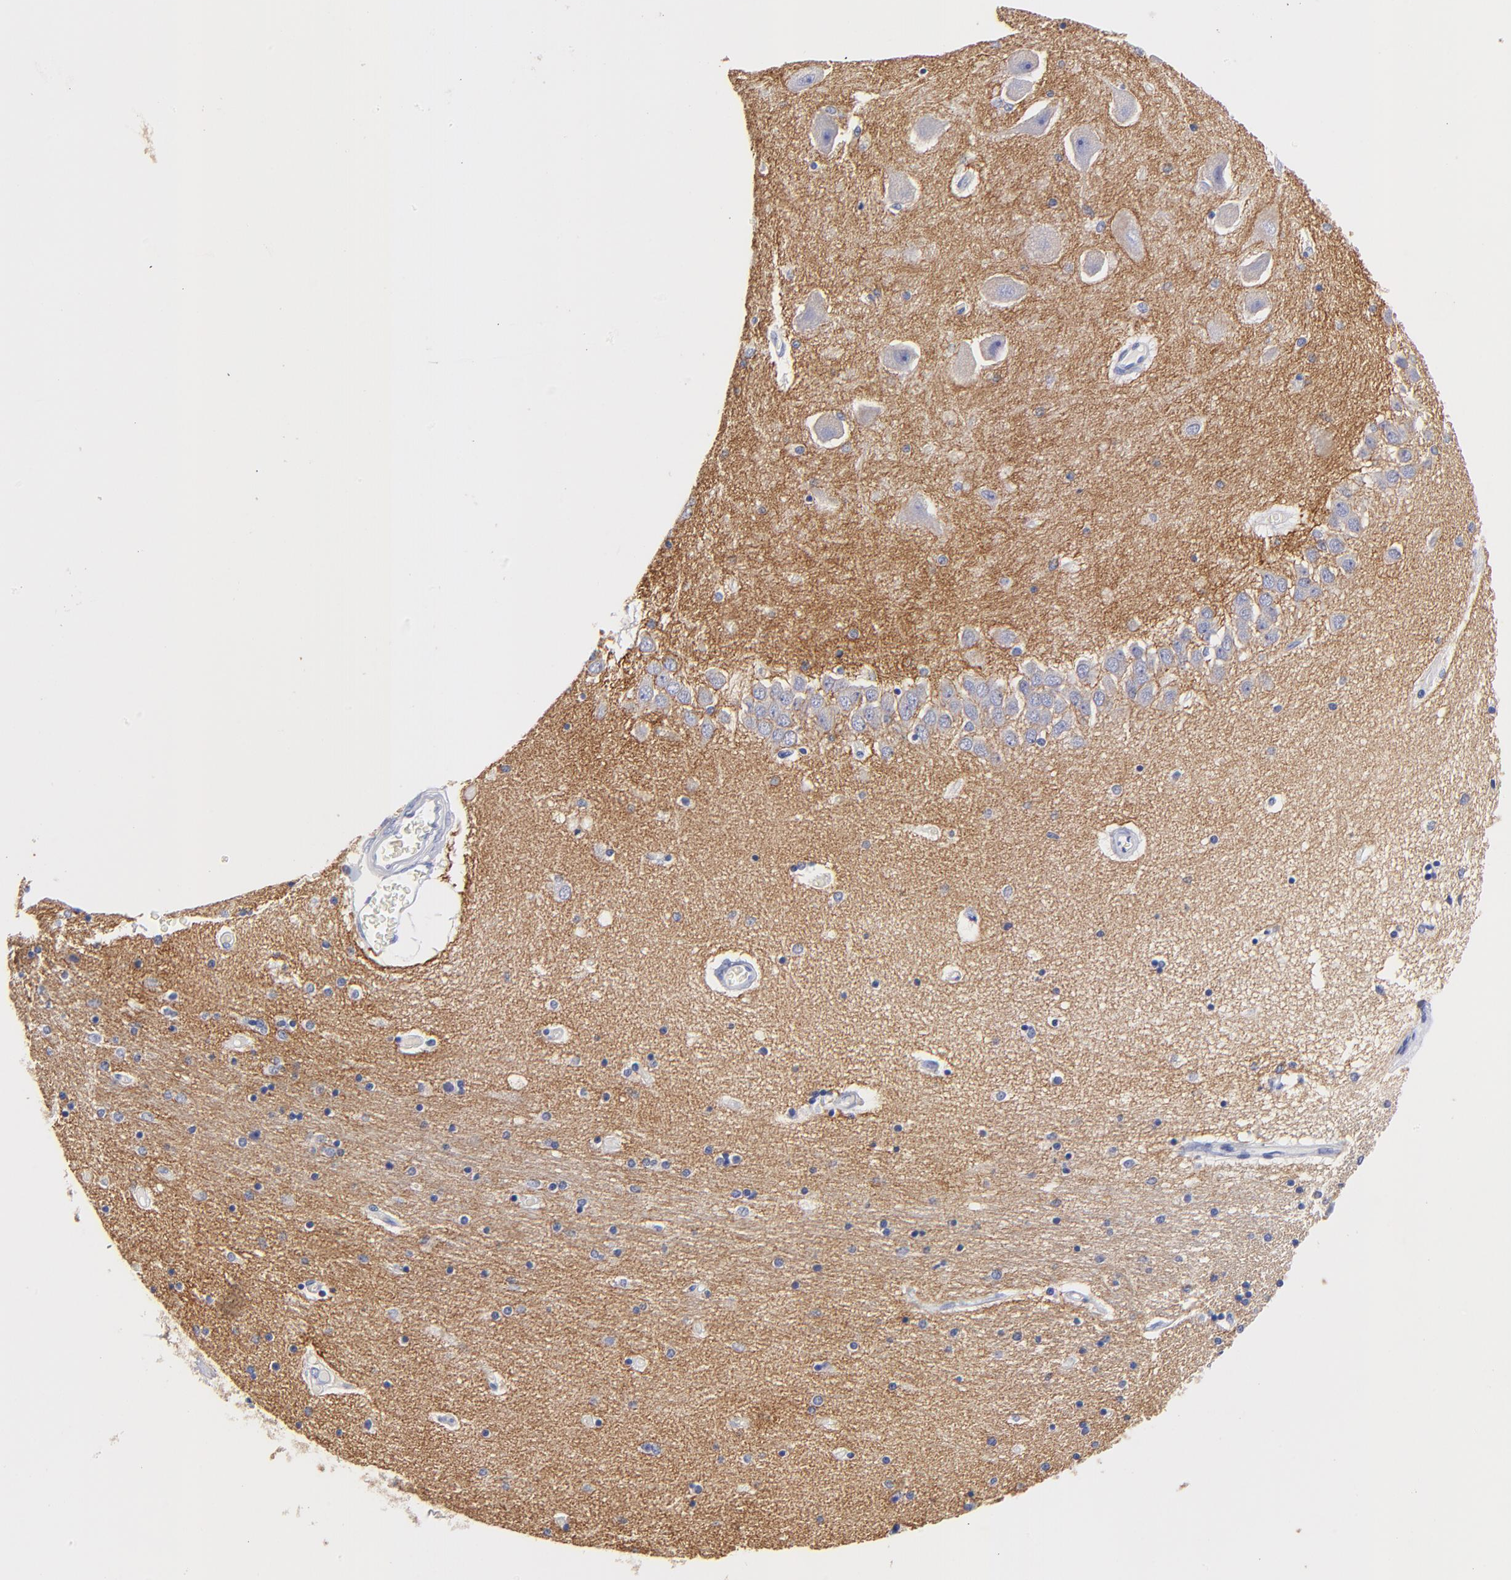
{"staining": {"intensity": "negative", "quantity": "none", "location": "none"}, "tissue": "hippocampus", "cell_type": "Glial cells", "image_type": "normal", "snomed": [{"axis": "morphology", "description": "Normal tissue, NOS"}, {"axis": "topography", "description": "Hippocampus"}], "caption": "Glial cells are negative for protein expression in normal human hippocampus. (DAB (3,3'-diaminobenzidine) immunohistochemistry visualized using brightfield microscopy, high magnification).", "gene": "HORMAD2", "patient": {"sex": "female", "age": 54}}